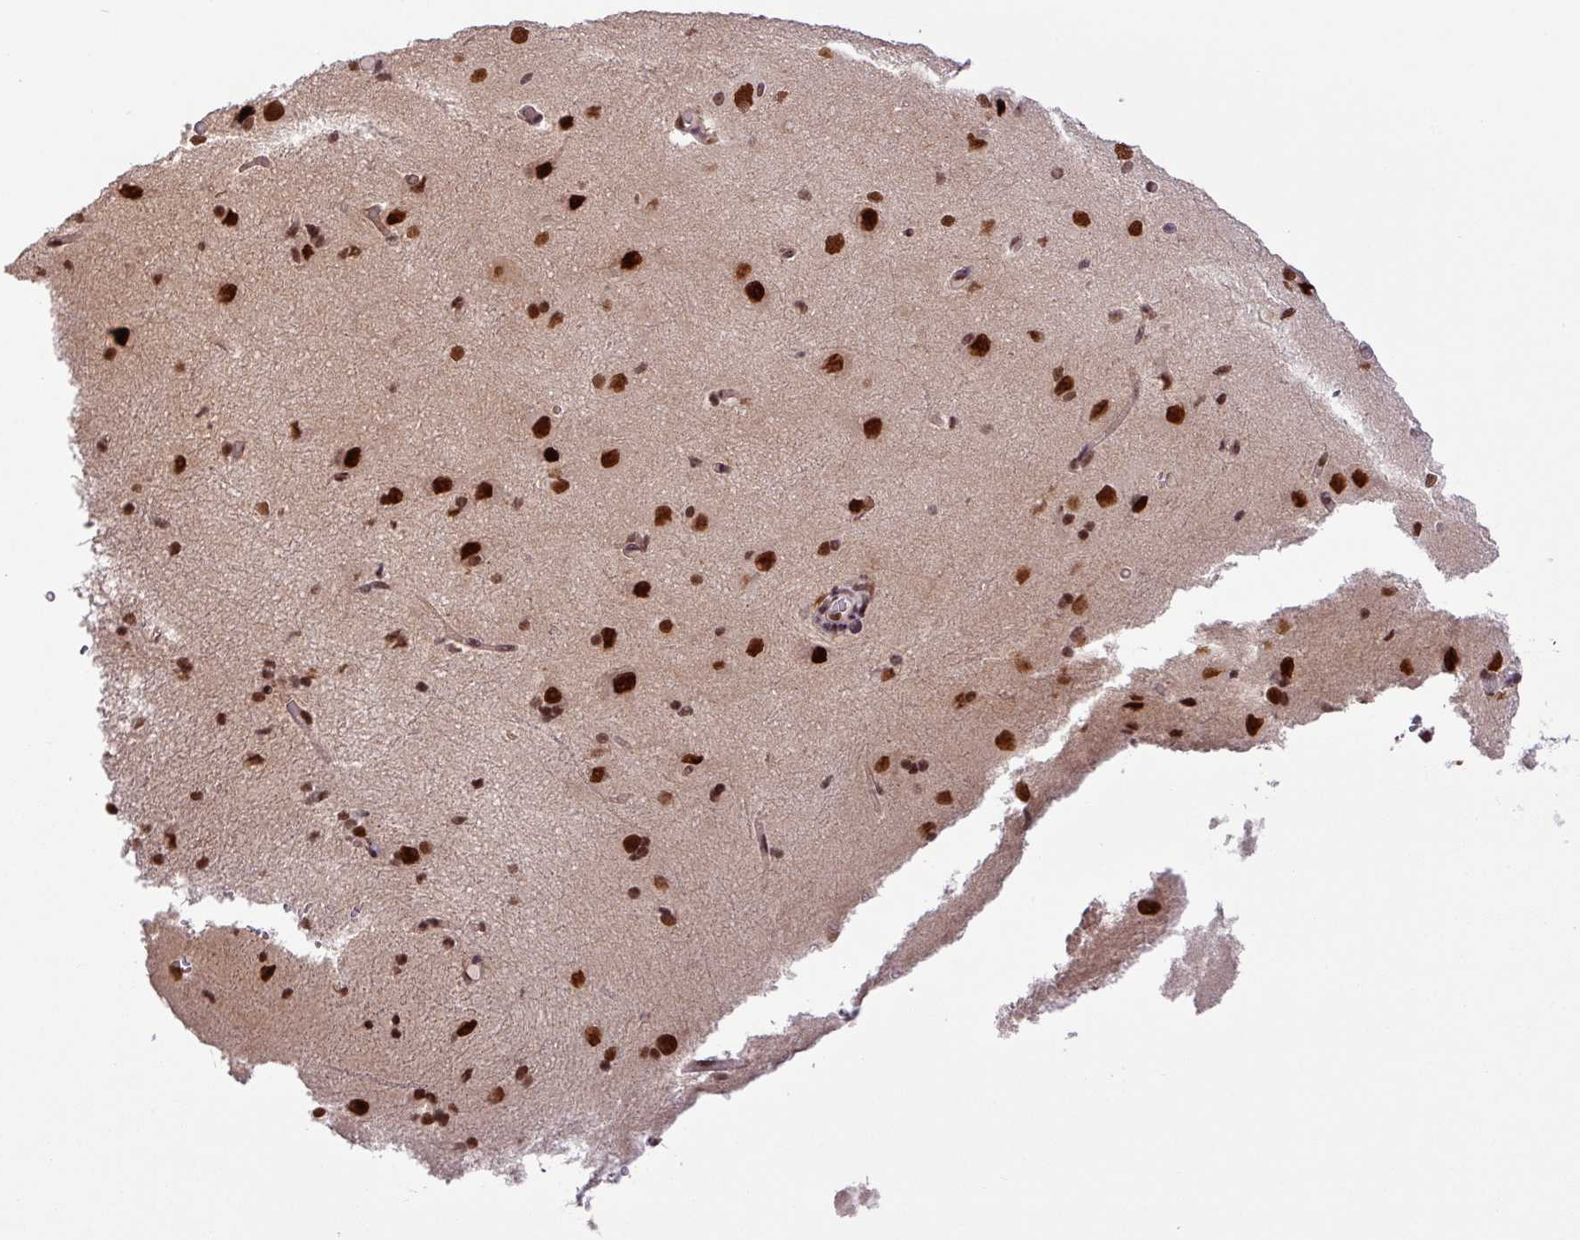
{"staining": {"intensity": "moderate", "quantity": ">75%", "location": "nuclear"}, "tissue": "cerebral cortex", "cell_type": "Endothelial cells", "image_type": "normal", "snomed": [{"axis": "morphology", "description": "Normal tissue, NOS"}, {"axis": "morphology", "description": "Inflammation, NOS"}, {"axis": "topography", "description": "Cerebral cortex"}], "caption": "IHC (DAB) staining of unremarkable cerebral cortex displays moderate nuclear protein staining in about >75% of endothelial cells.", "gene": "SRSF2", "patient": {"sex": "male", "age": 6}}